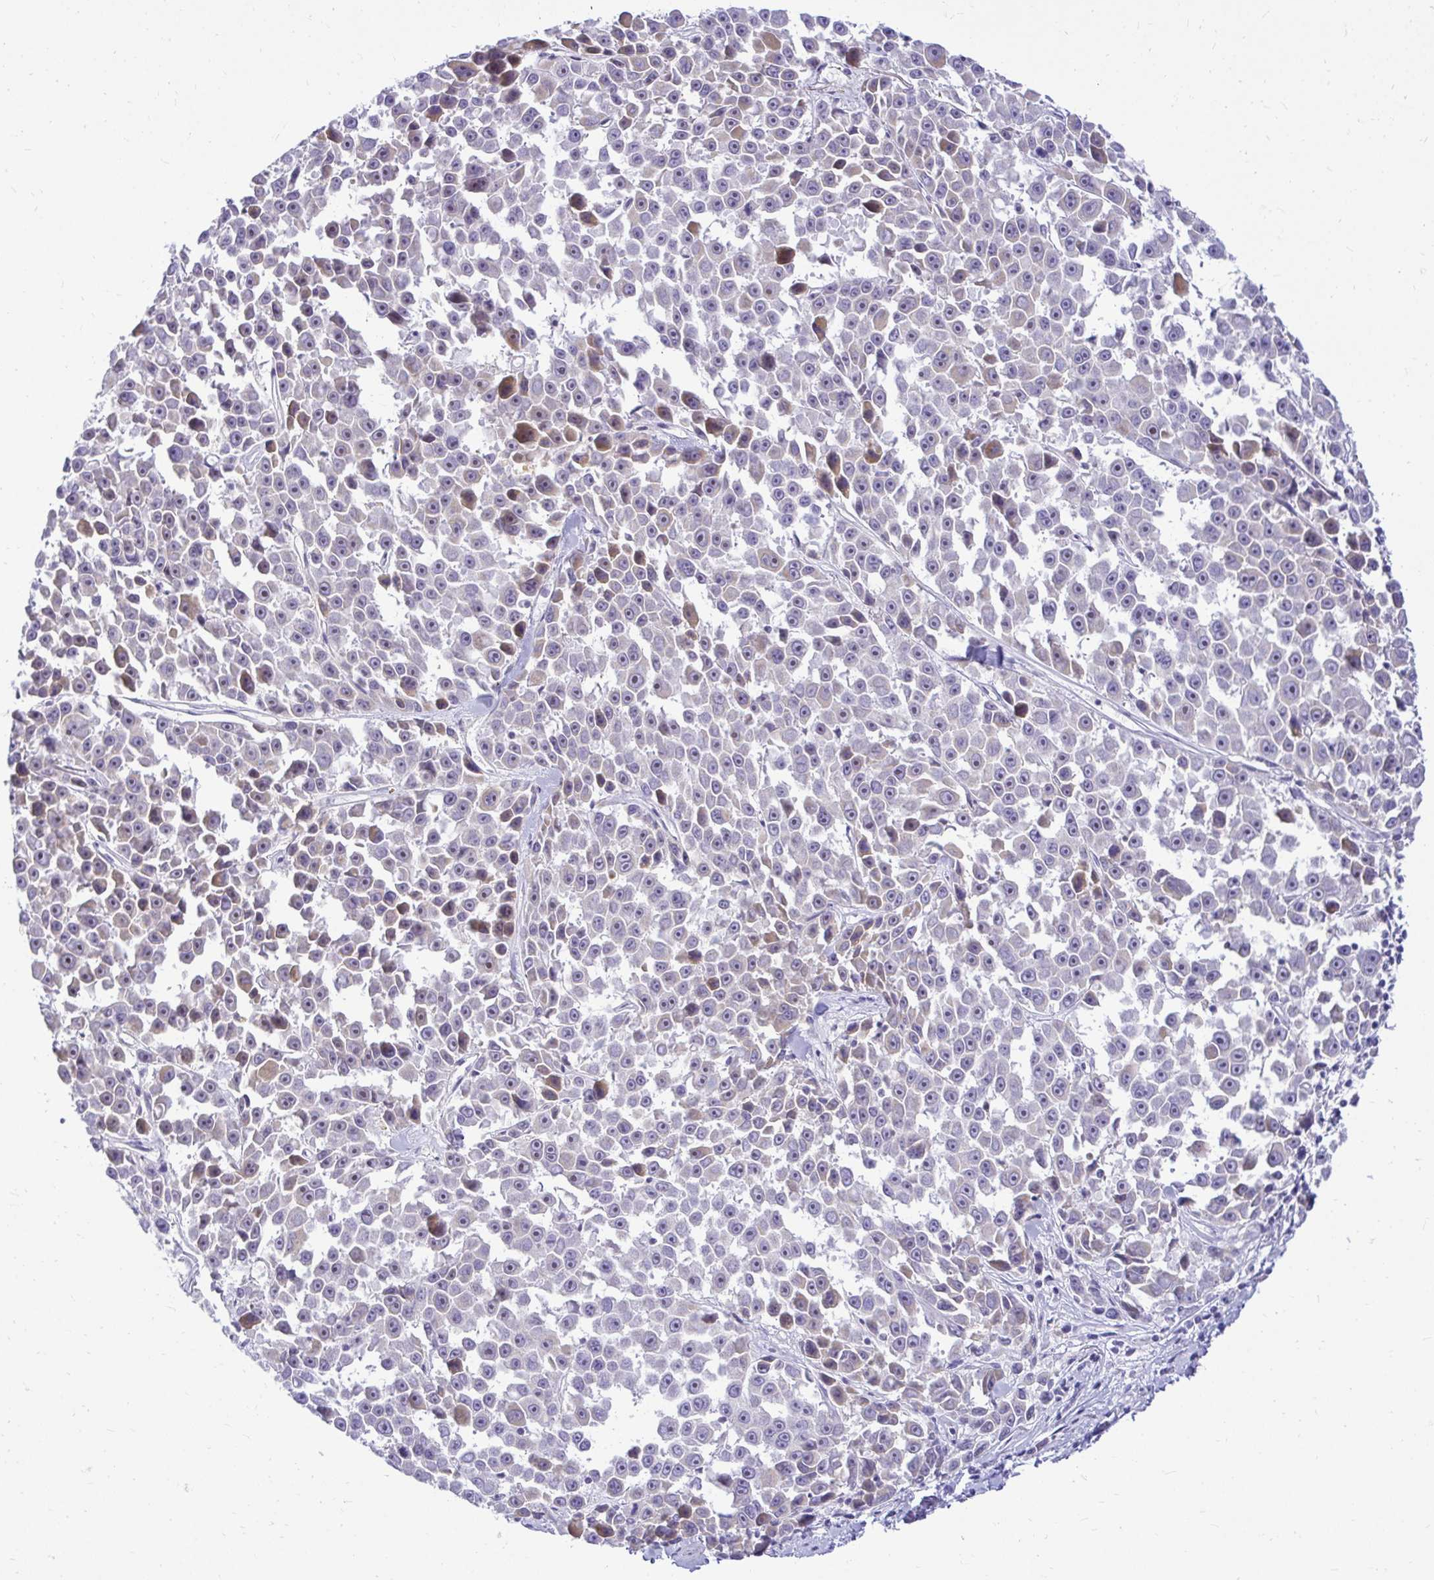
{"staining": {"intensity": "moderate", "quantity": "<25%", "location": "cytoplasmic/membranous"}, "tissue": "melanoma", "cell_type": "Tumor cells", "image_type": "cancer", "snomed": [{"axis": "morphology", "description": "Malignant melanoma, NOS"}, {"axis": "topography", "description": "Skin"}], "caption": "Malignant melanoma was stained to show a protein in brown. There is low levels of moderate cytoplasmic/membranous staining in approximately <25% of tumor cells.", "gene": "PKN3", "patient": {"sex": "female", "age": 66}}